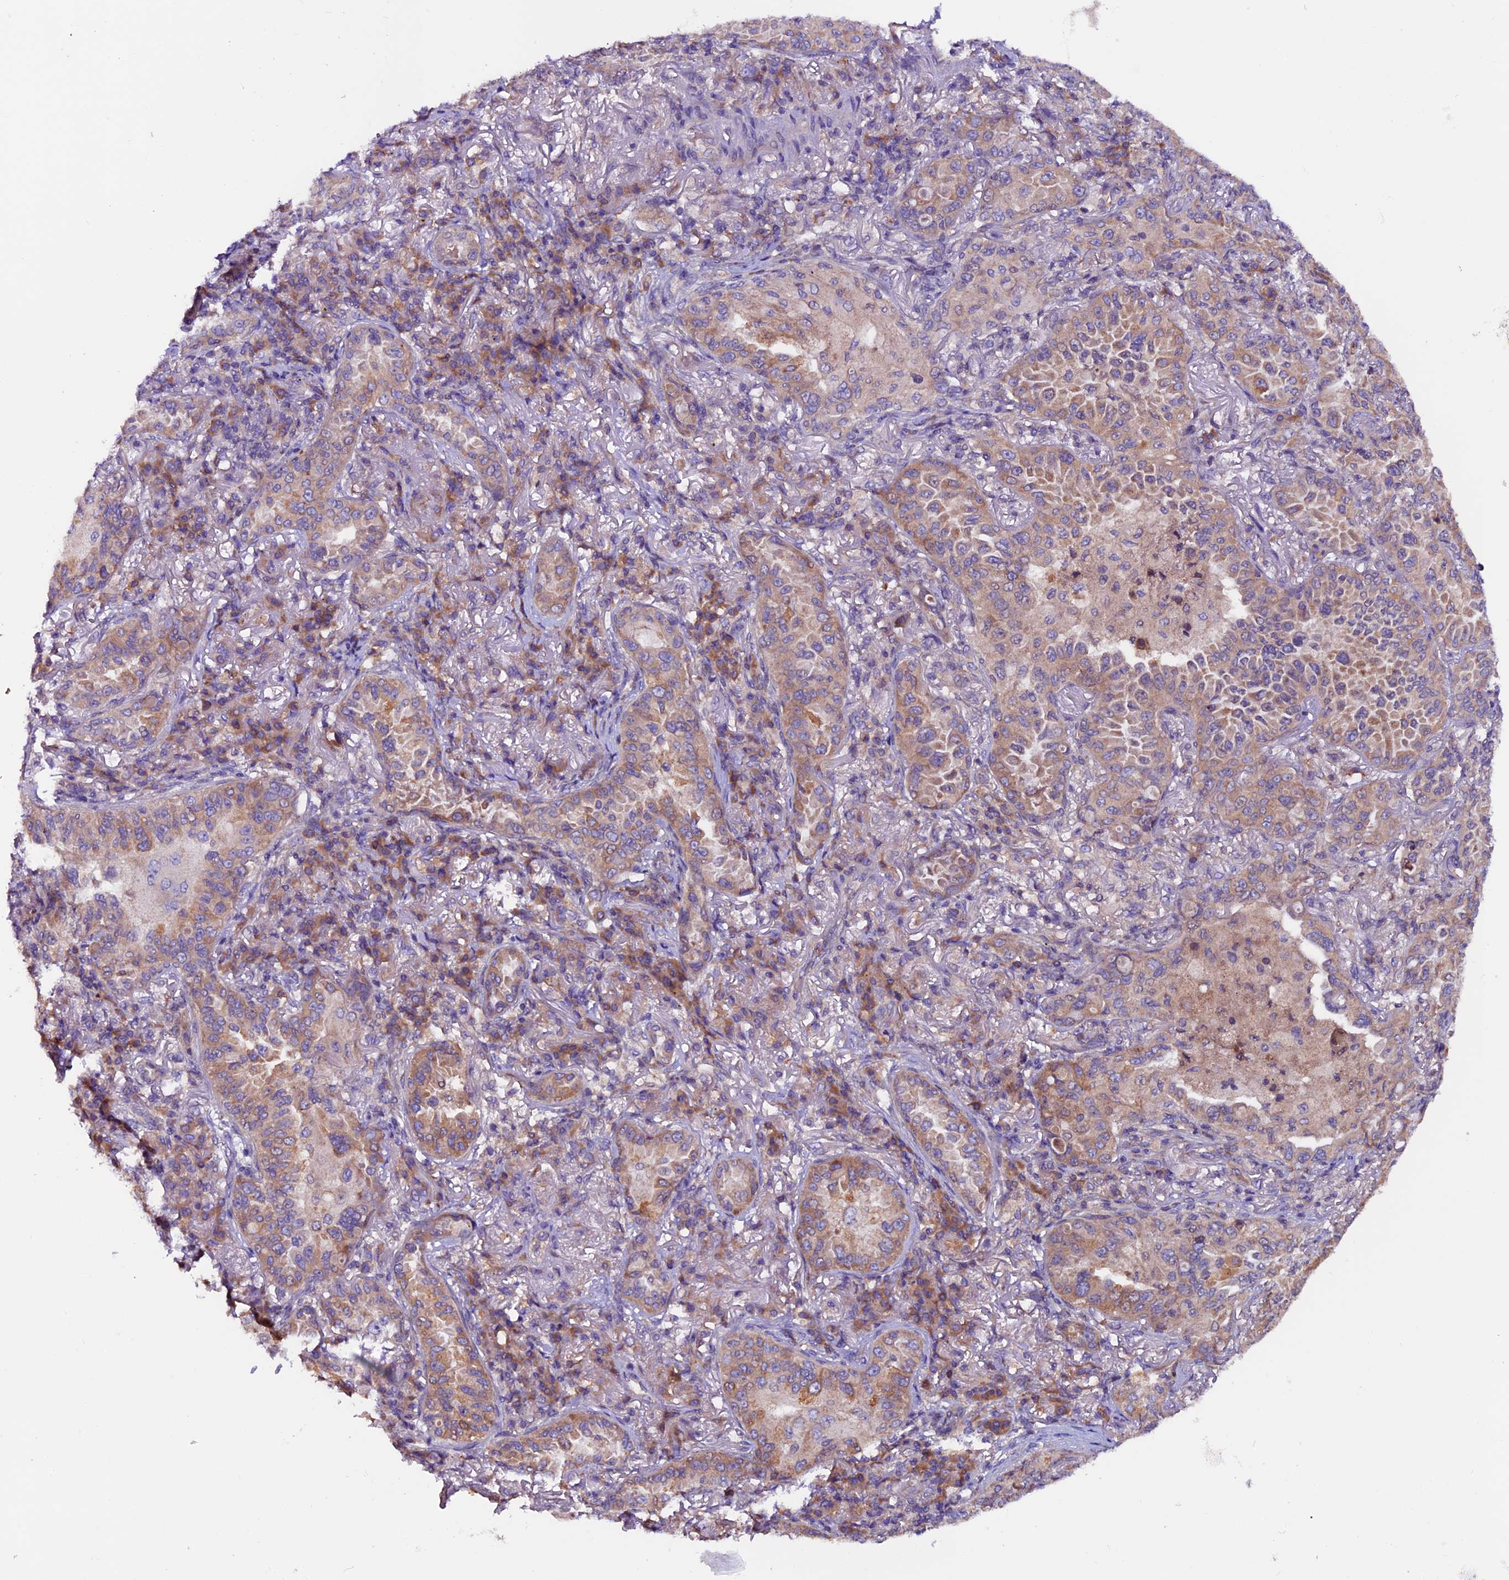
{"staining": {"intensity": "weak", "quantity": "25%-75%", "location": "cytoplasmic/membranous"}, "tissue": "lung cancer", "cell_type": "Tumor cells", "image_type": "cancer", "snomed": [{"axis": "morphology", "description": "Adenocarcinoma, NOS"}, {"axis": "topography", "description": "Lung"}], "caption": "High-magnification brightfield microscopy of adenocarcinoma (lung) stained with DAB (brown) and counterstained with hematoxylin (blue). tumor cells exhibit weak cytoplasmic/membranous expression is seen in approximately25%-75% of cells.", "gene": "ZNF598", "patient": {"sex": "female", "age": 69}}